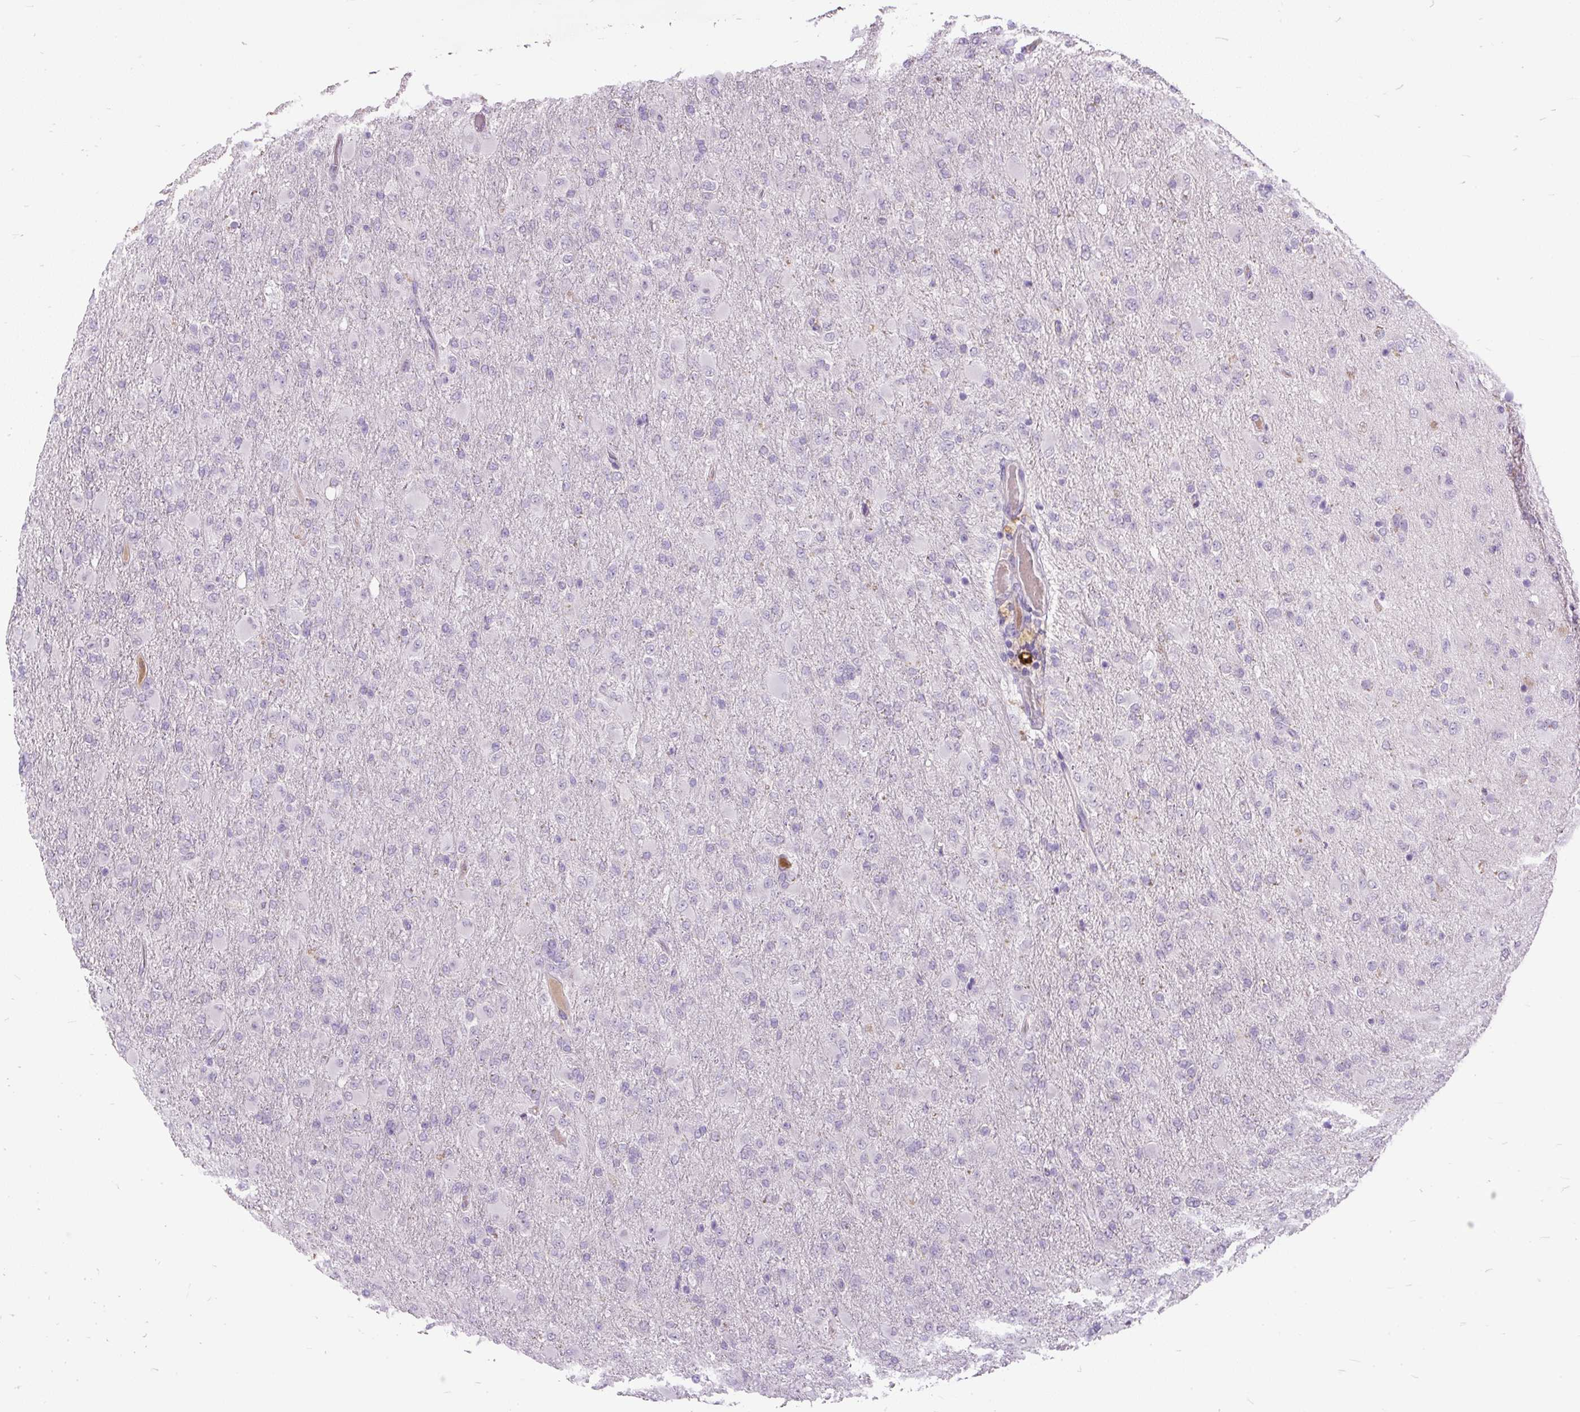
{"staining": {"intensity": "negative", "quantity": "none", "location": "none"}, "tissue": "glioma", "cell_type": "Tumor cells", "image_type": "cancer", "snomed": [{"axis": "morphology", "description": "Glioma, malignant, Low grade"}, {"axis": "topography", "description": "Brain"}], "caption": "DAB immunohistochemical staining of malignant glioma (low-grade) reveals no significant positivity in tumor cells.", "gene": "KRTAP20-3", "patient": {"sex": "male", "age": 65}}